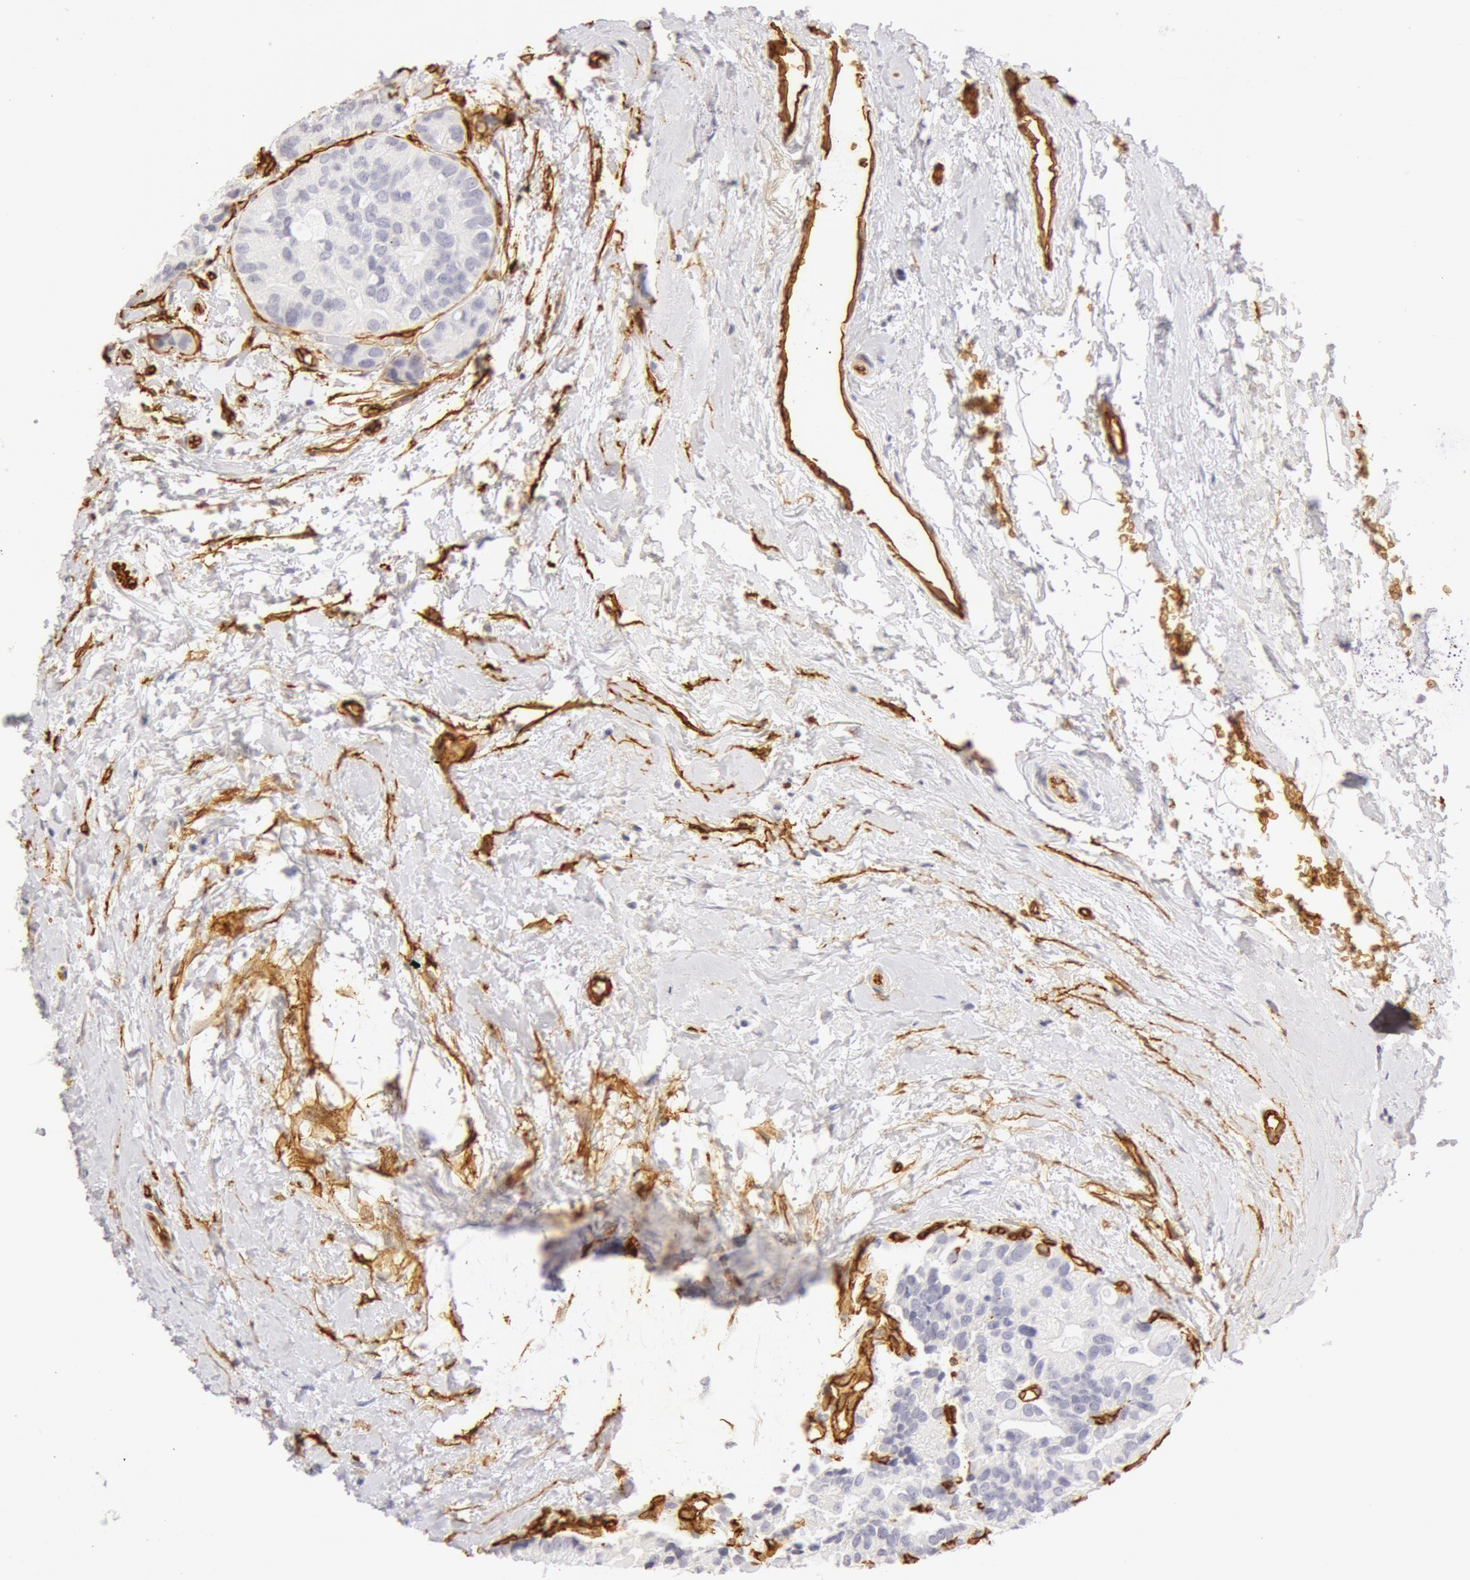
{"staining": {"intensity": "negative", "quantity": "none", "location": "none"}, "tissue": "breast cancer", "cell_type": "Tumor cells", "image_type": "cancer", "snomed": [{"axis": "morphology", "description": "Duct carcinoma"}, {"axis": "topography", "description": "Breast"}], "caption": "Immunohistochemistry photomicrograph of neoplastic tissue: human intraductal carcinoma (breast) stained with DAB (3,3'-diaminobenzidine) shows no significant protein staining in tumor cells.", "gene": "AQP1", "patient": {"sex": "female", "age": 69}}